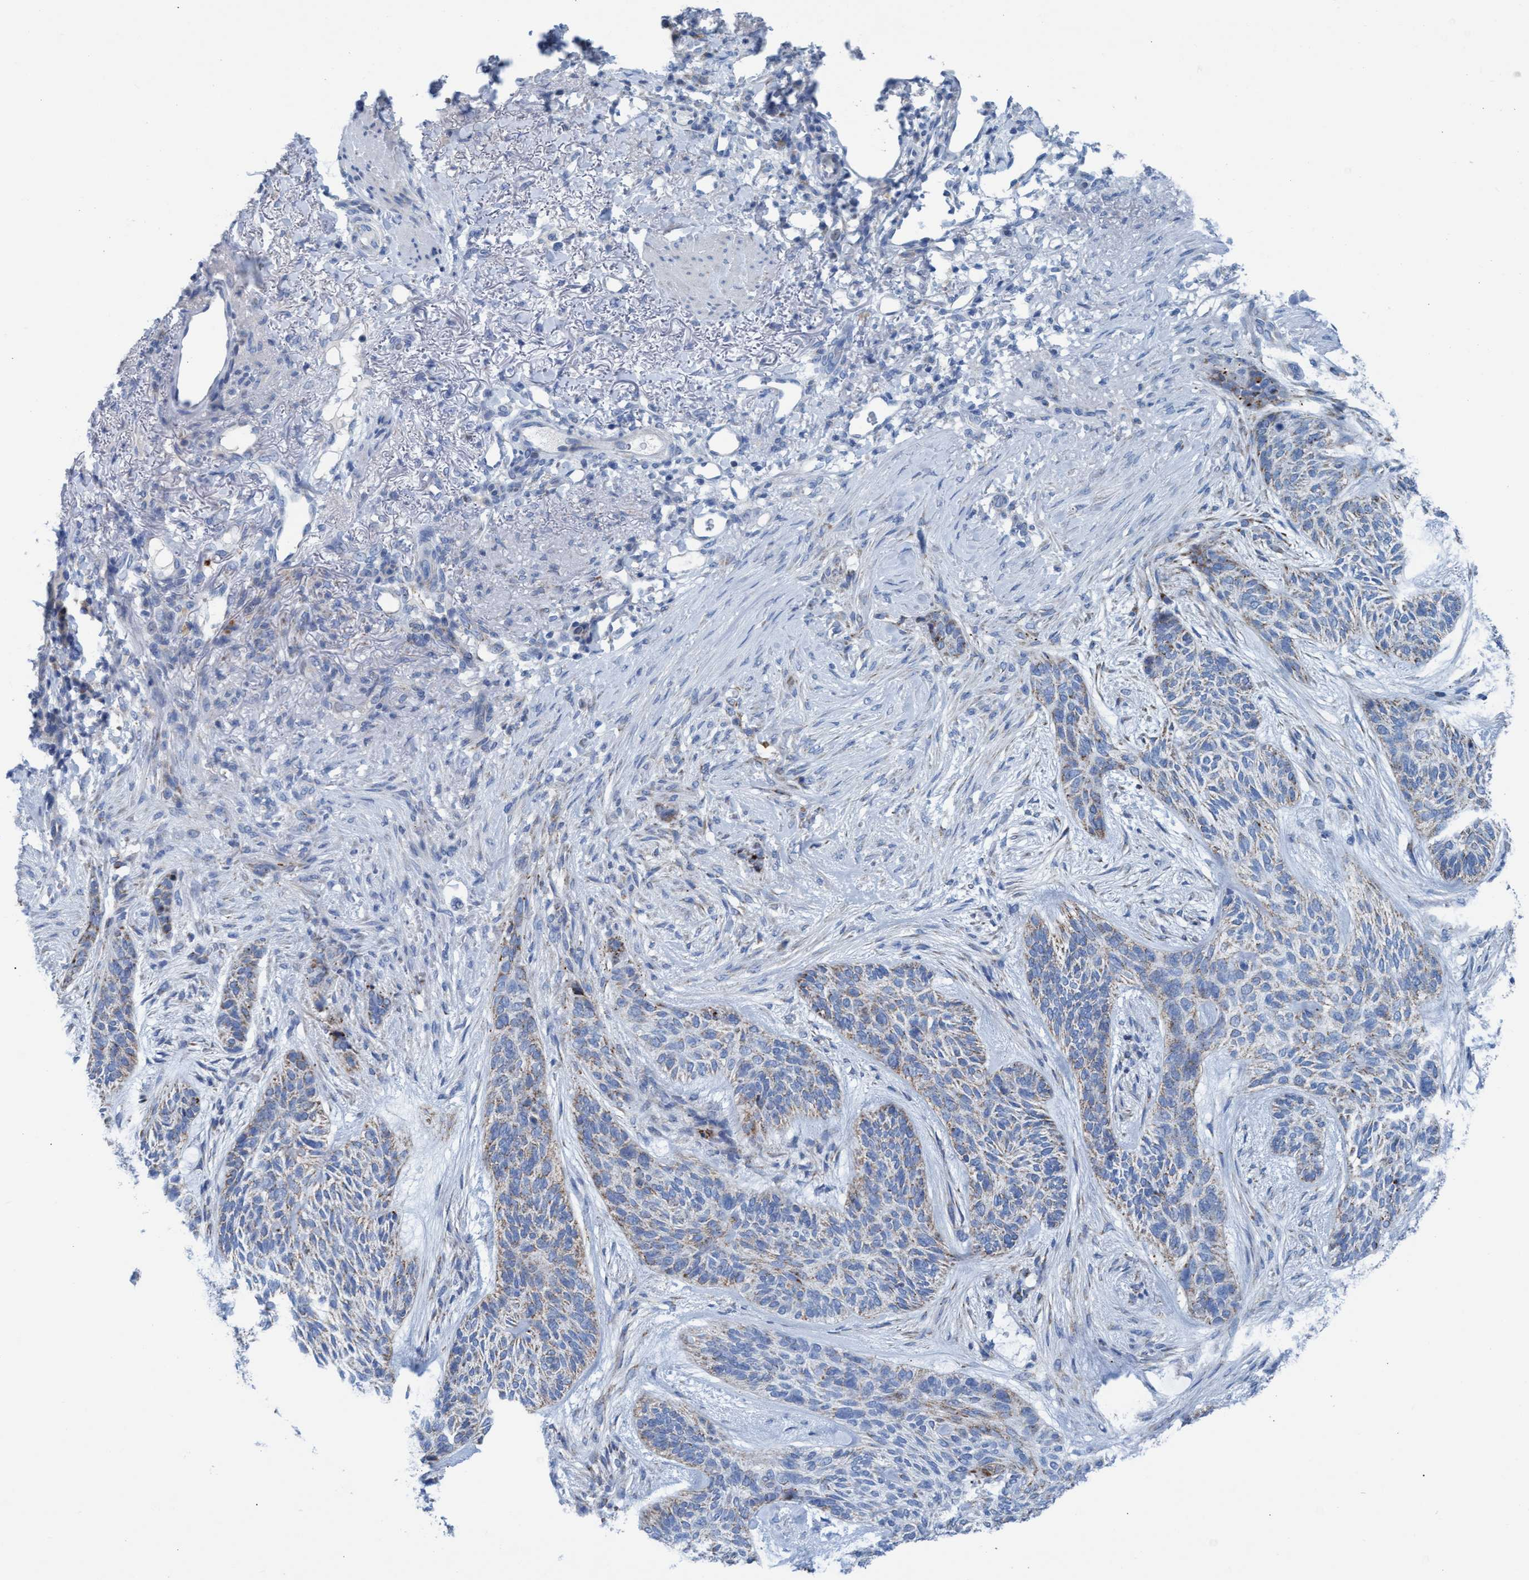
{"staining": {"intensity": "weak", "quantity": "25%-75%", "location": "cytoplasmic/membranous"}, "tissue": "skin cancer", "cell_type": "Tumor cells", "image_type": "cancer", "snomed": [{"axis": "morphology", "description": "Basal cell carcinoma"}, {"axis": "topography", "description": "Skin"}], "caption": "IHC staining of basal cell carcinoma (skin), which exhibits low levels of weak cytoplasmic/membranous expression in about 25%-75% of tumor cells indicating weak cytoplasmic/membranous protein positivity. The staining was performed using DAB (3,3'-diaminobenzidine) (brown) for protein detection and nuclei were counterstained in hematoxylin (blue).", "gene": "GGA3", "patient": {"sex": "male", "age": 55}}